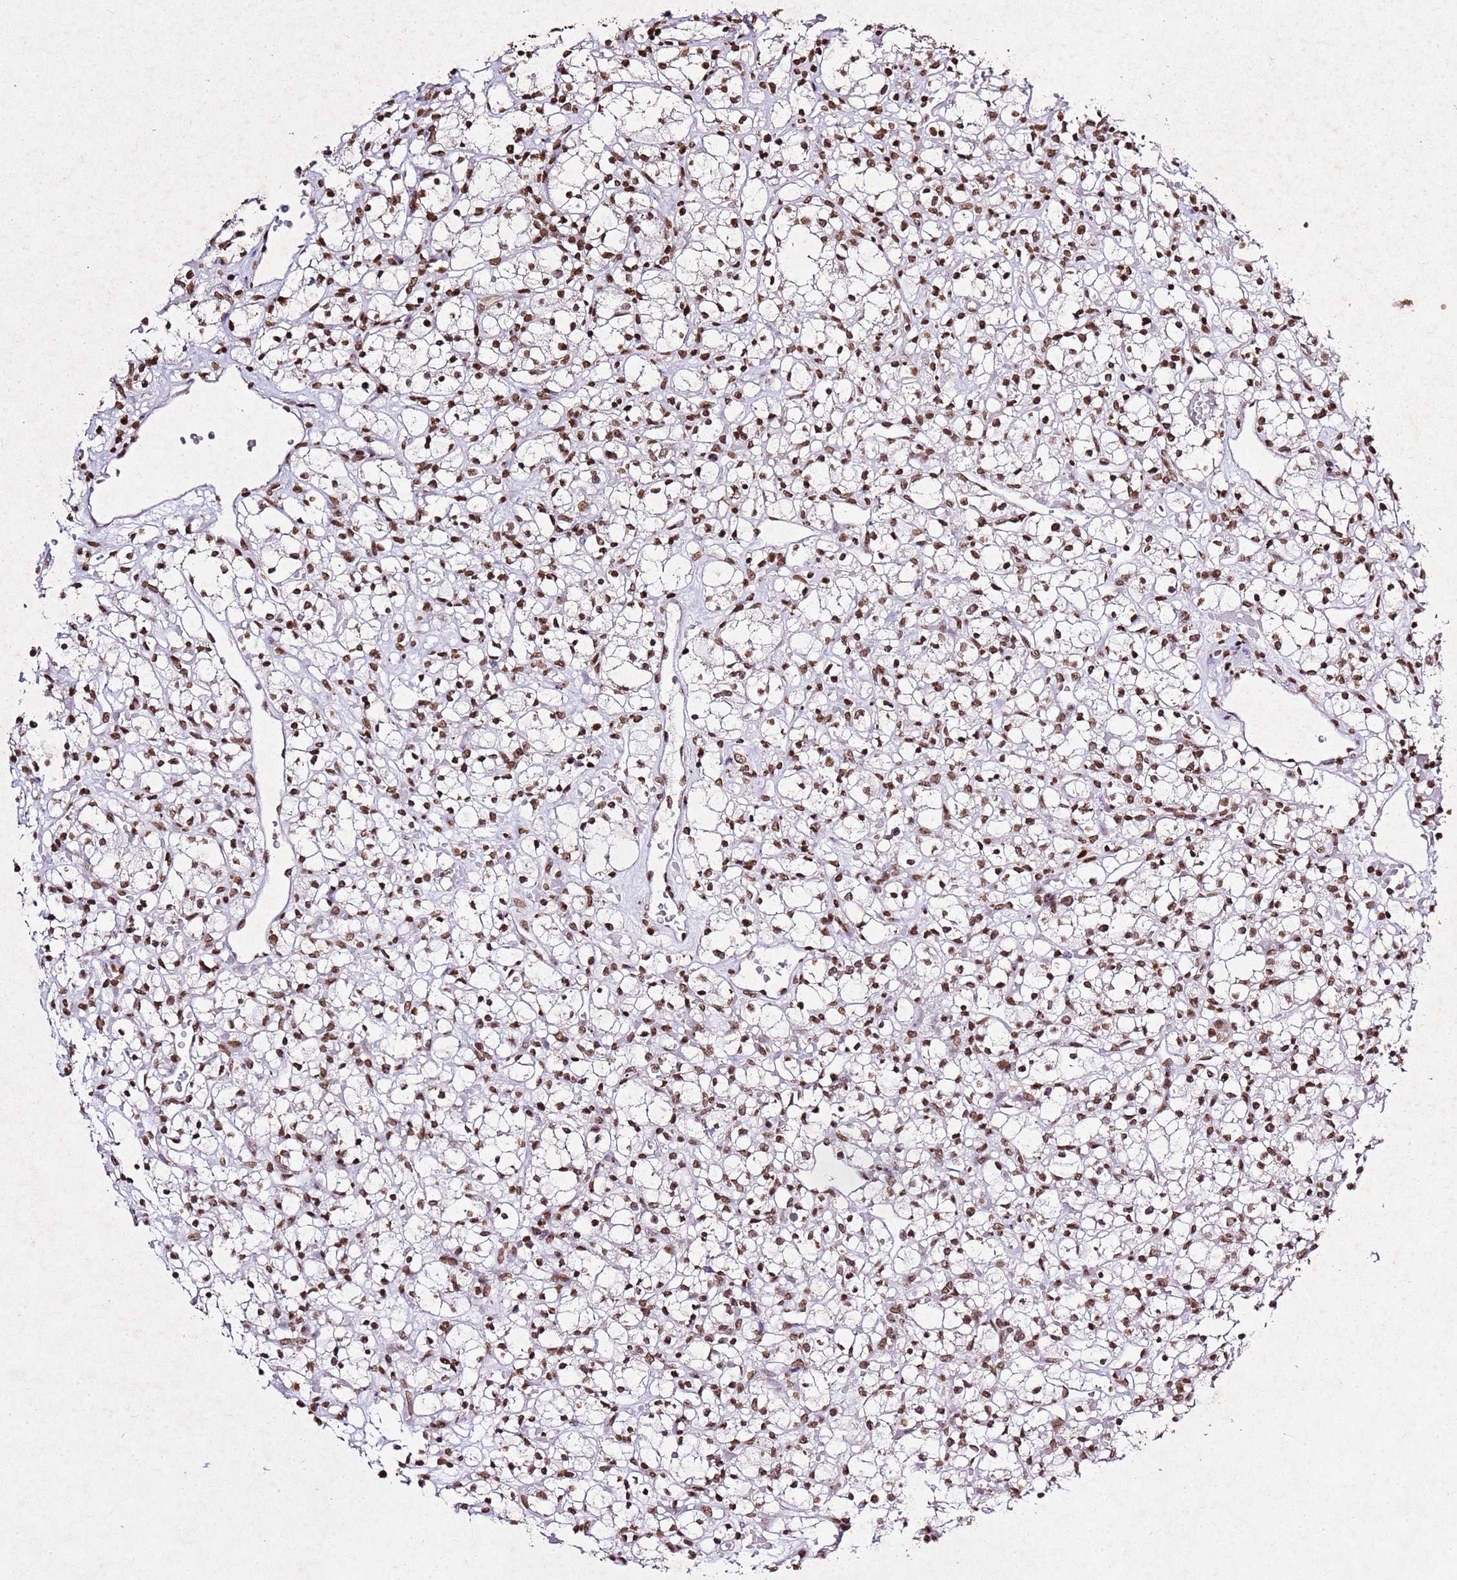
{"staining": {"intensity": "moderate", "quantity": ">75%", "location": "nuclear"}, "tissue": "renal cancer", "cell_type": "Tumor cells", "image_type": "cancer", "snomed": [{"axis": "morphology", "description": "Adenocarcinoma, NOS"}, {"axis": "topography", "description": "Kidney"}], "caption": "Immunohistochemistry histopathology image of neoplastic tissue: human renal cancer stained using IHC demonstrates medium levels of moderate protein expression localized specifically in the nuclear of tumor cells, appearing as a nuclear brown color.", "gene": "BMAL1", "patient": {"sex": "female", "age": 59}}